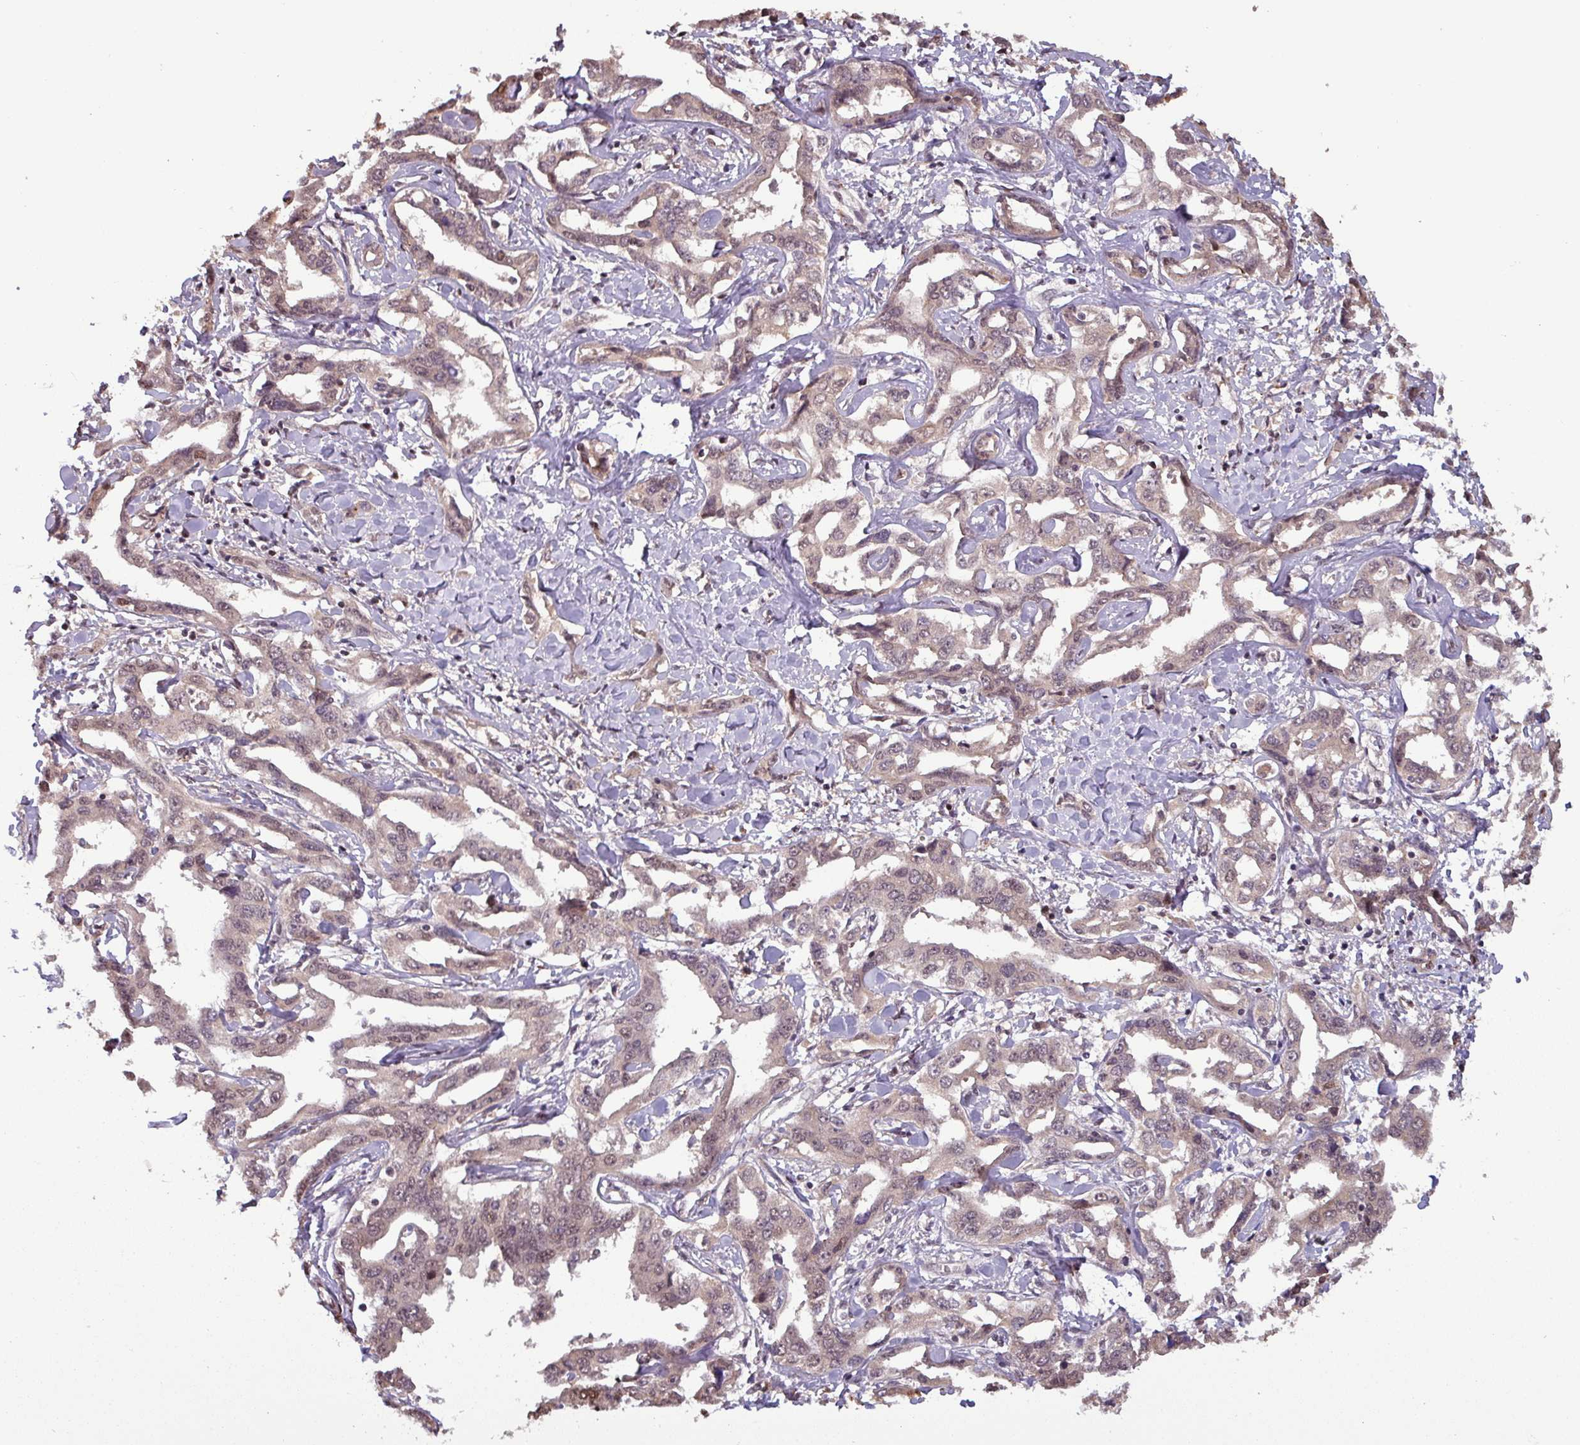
{"staining": {"intensity": "weak", "quantity": "<25%", "location": "nuclear"}, "tissue": "liver cancer", "cell_type": "Tumor cells", "image_type": "cancer", "snomed": [{"axis": "morphology", "description": "Cholangiocarcinoma"}, {"axis": "topography", "description": "Liver"}], "caption": "Tumor cells show no significant protein expression in liver cholangiocarcinoma. (Immunohistochemistry (ihc), brightfield microscopy, high magnification).", "gene": "NOB1", "patient": {"sex": "male", "age": 59}}